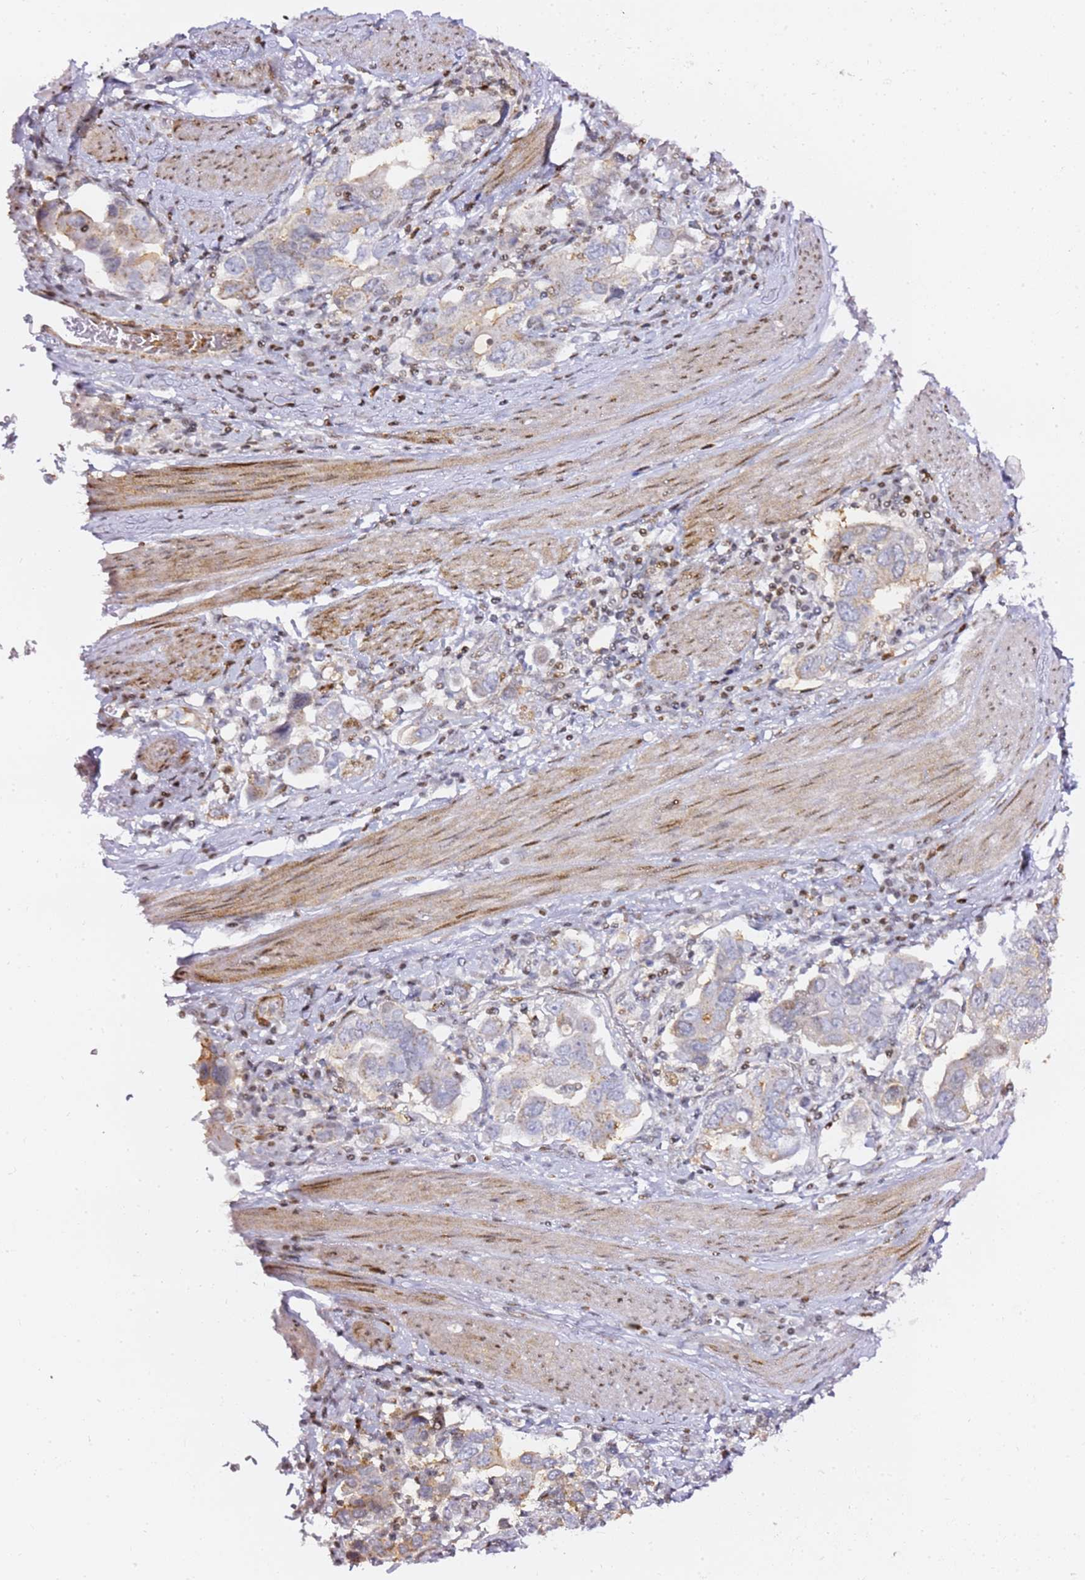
{"staining": {"intensity": "weak", "quantity": "<25%", "location": "cytoplasmic/membranous"}, "tissue": "stomach cancer", "cell_type": "Tumor cells", "image_type": "cancer", "snomed": [{"axis": "morphology", "description": "Adenocarcinoma, NOS"}, {"axis": "topography", "description": "Stomach, upper"}, {"axis": "topography", "description": "Stomach"}], "caption": "An immunohistochemistry photomicrograph of stomach cancer is shown. There is no staining in tumor cells of stomach cancer. Brightfield microscopy of immunohistochemistry (IHC) stained with DAB (brown) and hematoxylin (blue), captured at high magnification.", "gene": "GBP2", "patient": {"sex": "male", "age": 62}}